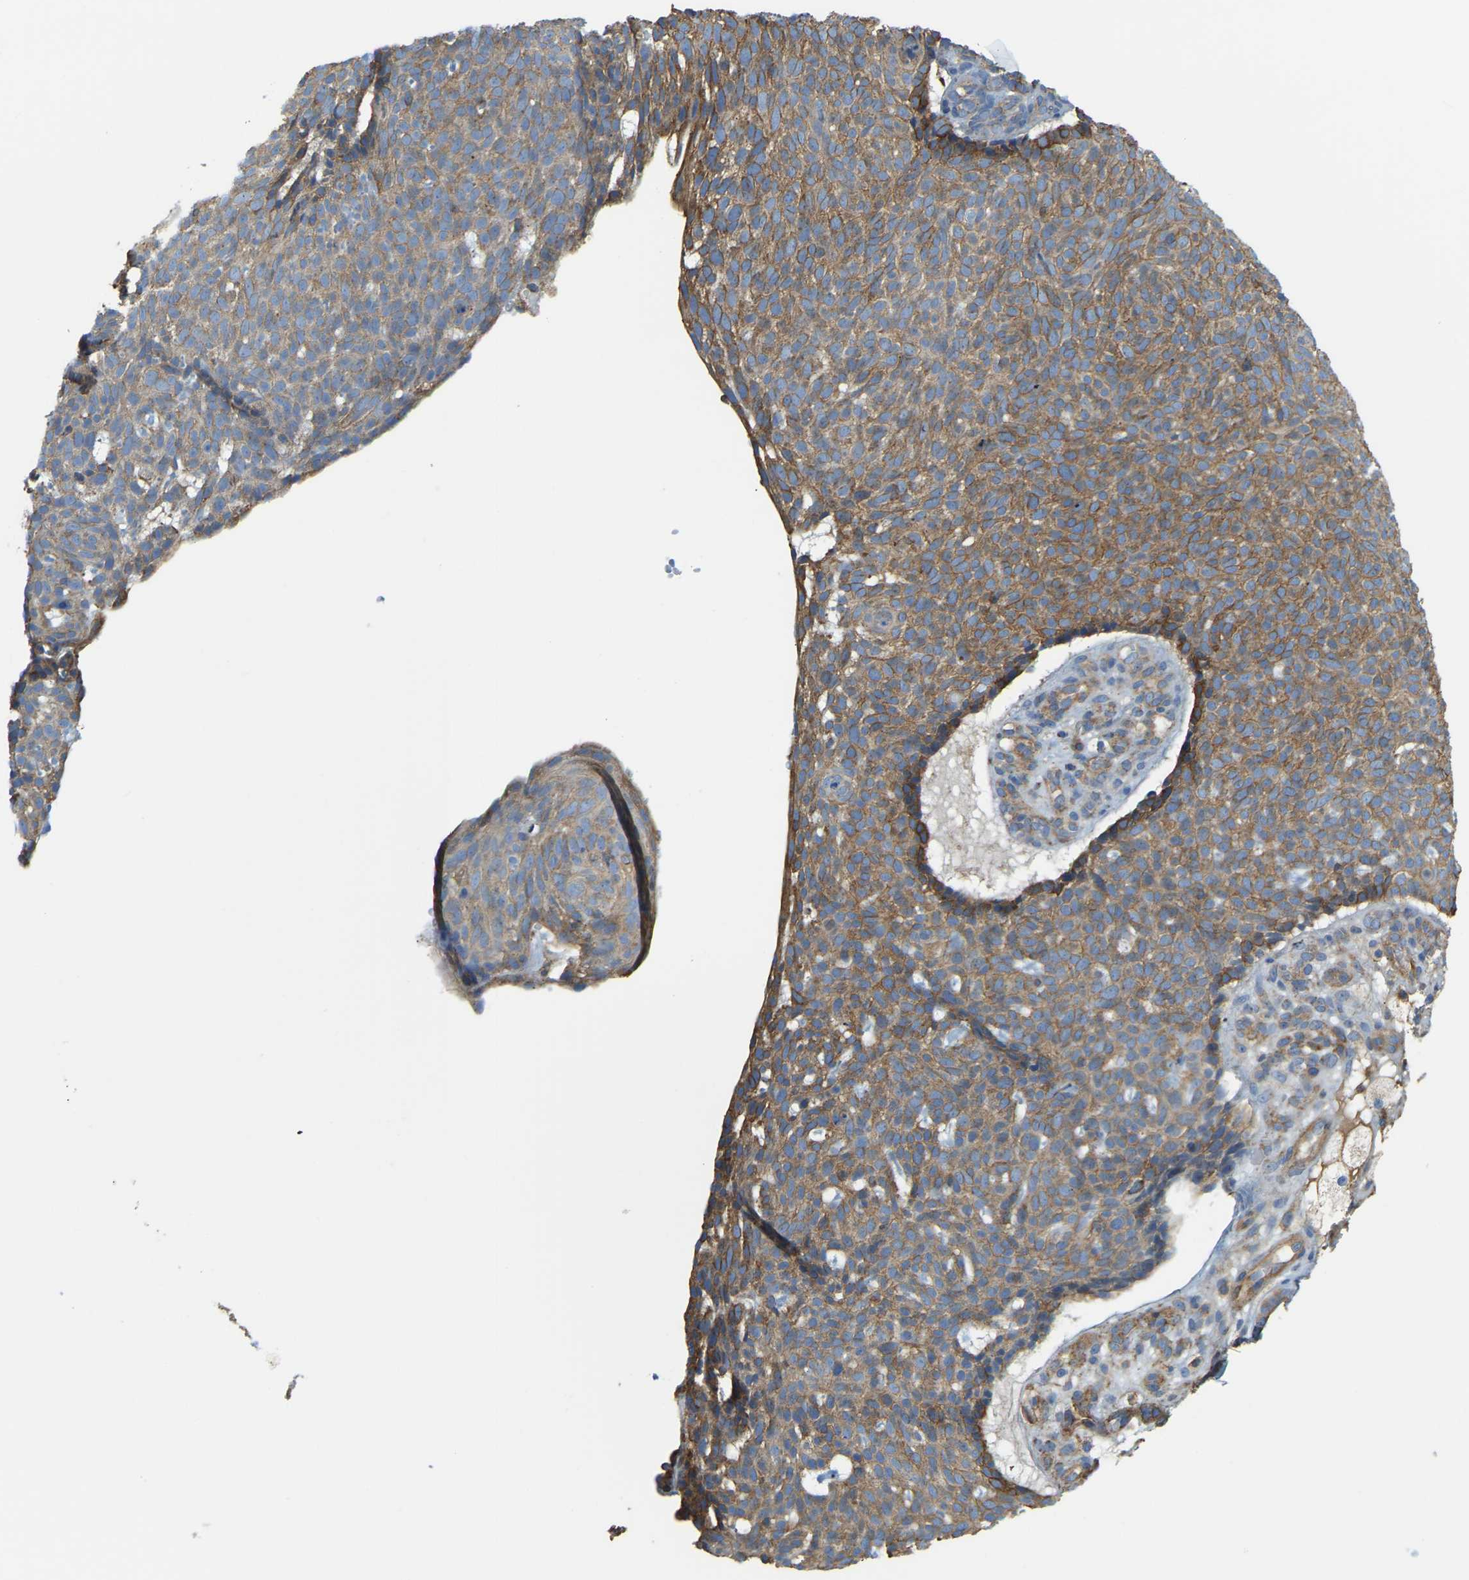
{"staining": {"intensity": "moderate", "quantity": ">75%", "location": "cytoplasmic/membranous"}, "tissue": "skin cancer", "cell_type": "Tumor cells", "image_type": "cancer", "snomed": [{"axis": "morphology", "description": "Basal cell carcinoma"}, {"axis": "topography", "description": "Skin"}], "caption": "Protein expression analysis of human skin cancer reveals moderate cytoplasmic/membranous positivity in about >75% of tumor cells.", "gene": "AHNAK", "patient": {"sex": "male", "age": 61}}